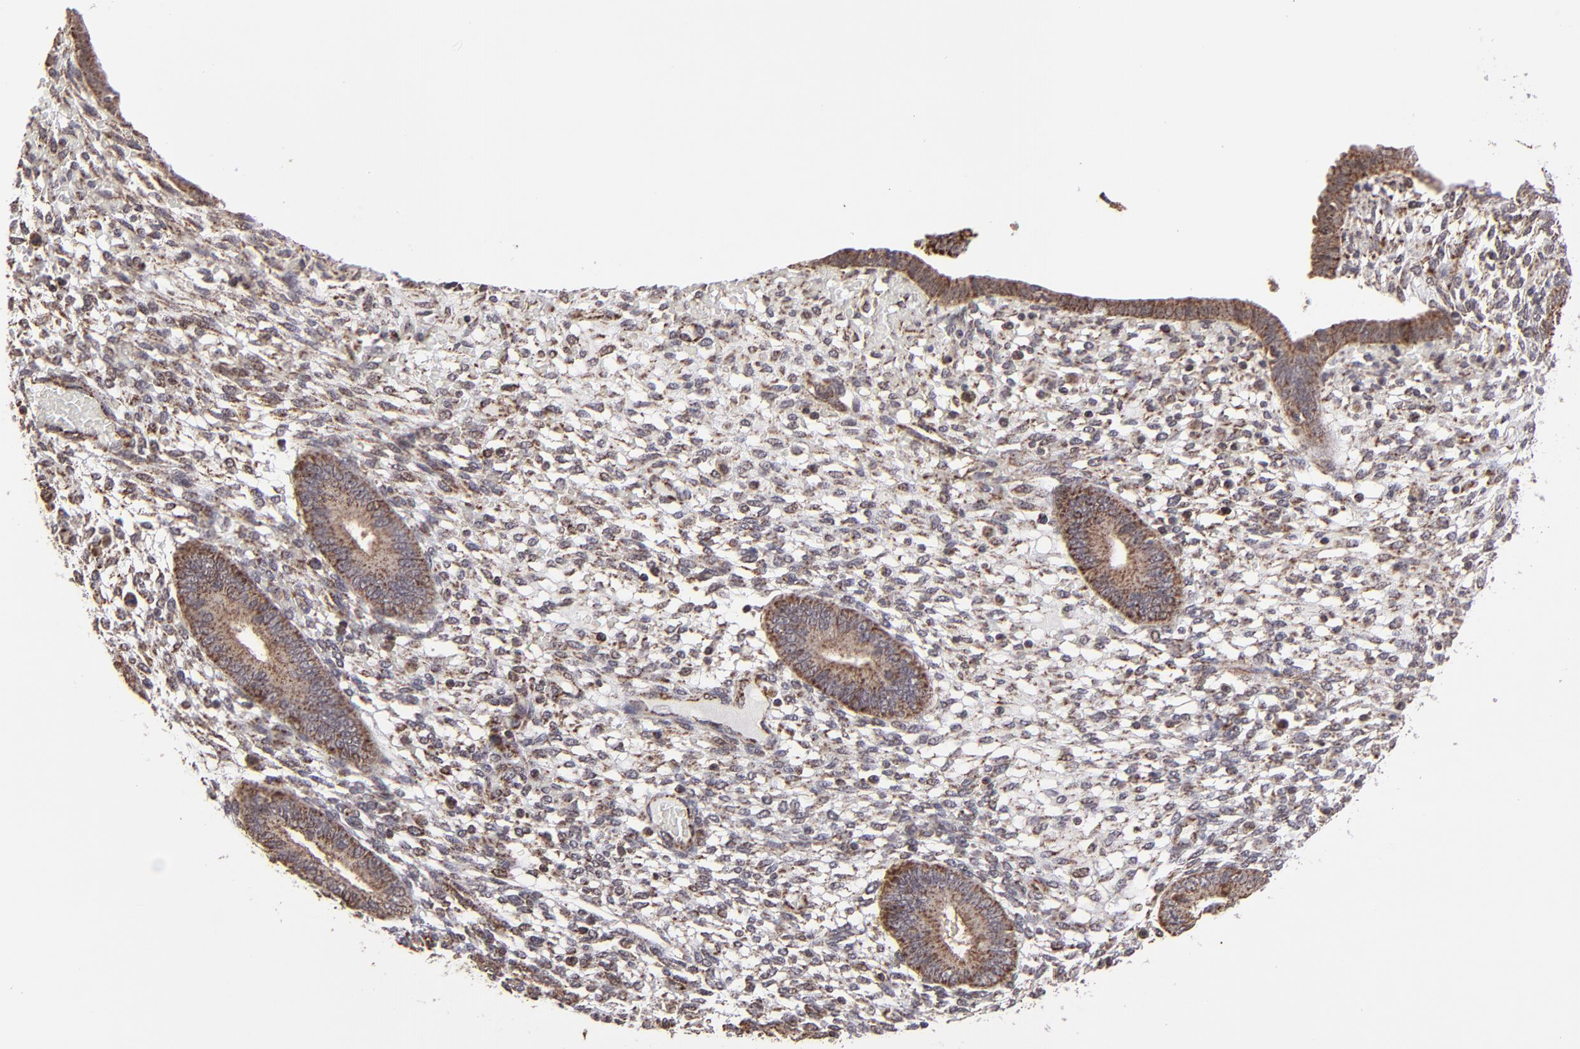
{"staining": {"intensity": "moderate", "quantity": "25%-75%", "location": "cytoplasmic/membranous"}, "tissue": "endometrium", "cell_type": "Cells in endometrial stroma", "image_type": "normal", "snomed": [{"axis": "morphology", "description": "Normal tissue, NOS"}, {"axis": "topography", "description": "Endometrium"}], "caption": "This micrograph demonstrates immunohistochemistry staining of unremarkable human endometrium, with medium moderate cytoplasmic/membranous expression in approximately 25%-75% of cells in endometrial stroma.", "gene": "SLC15A1", "patient": {"sex": "female", "age": 42}}